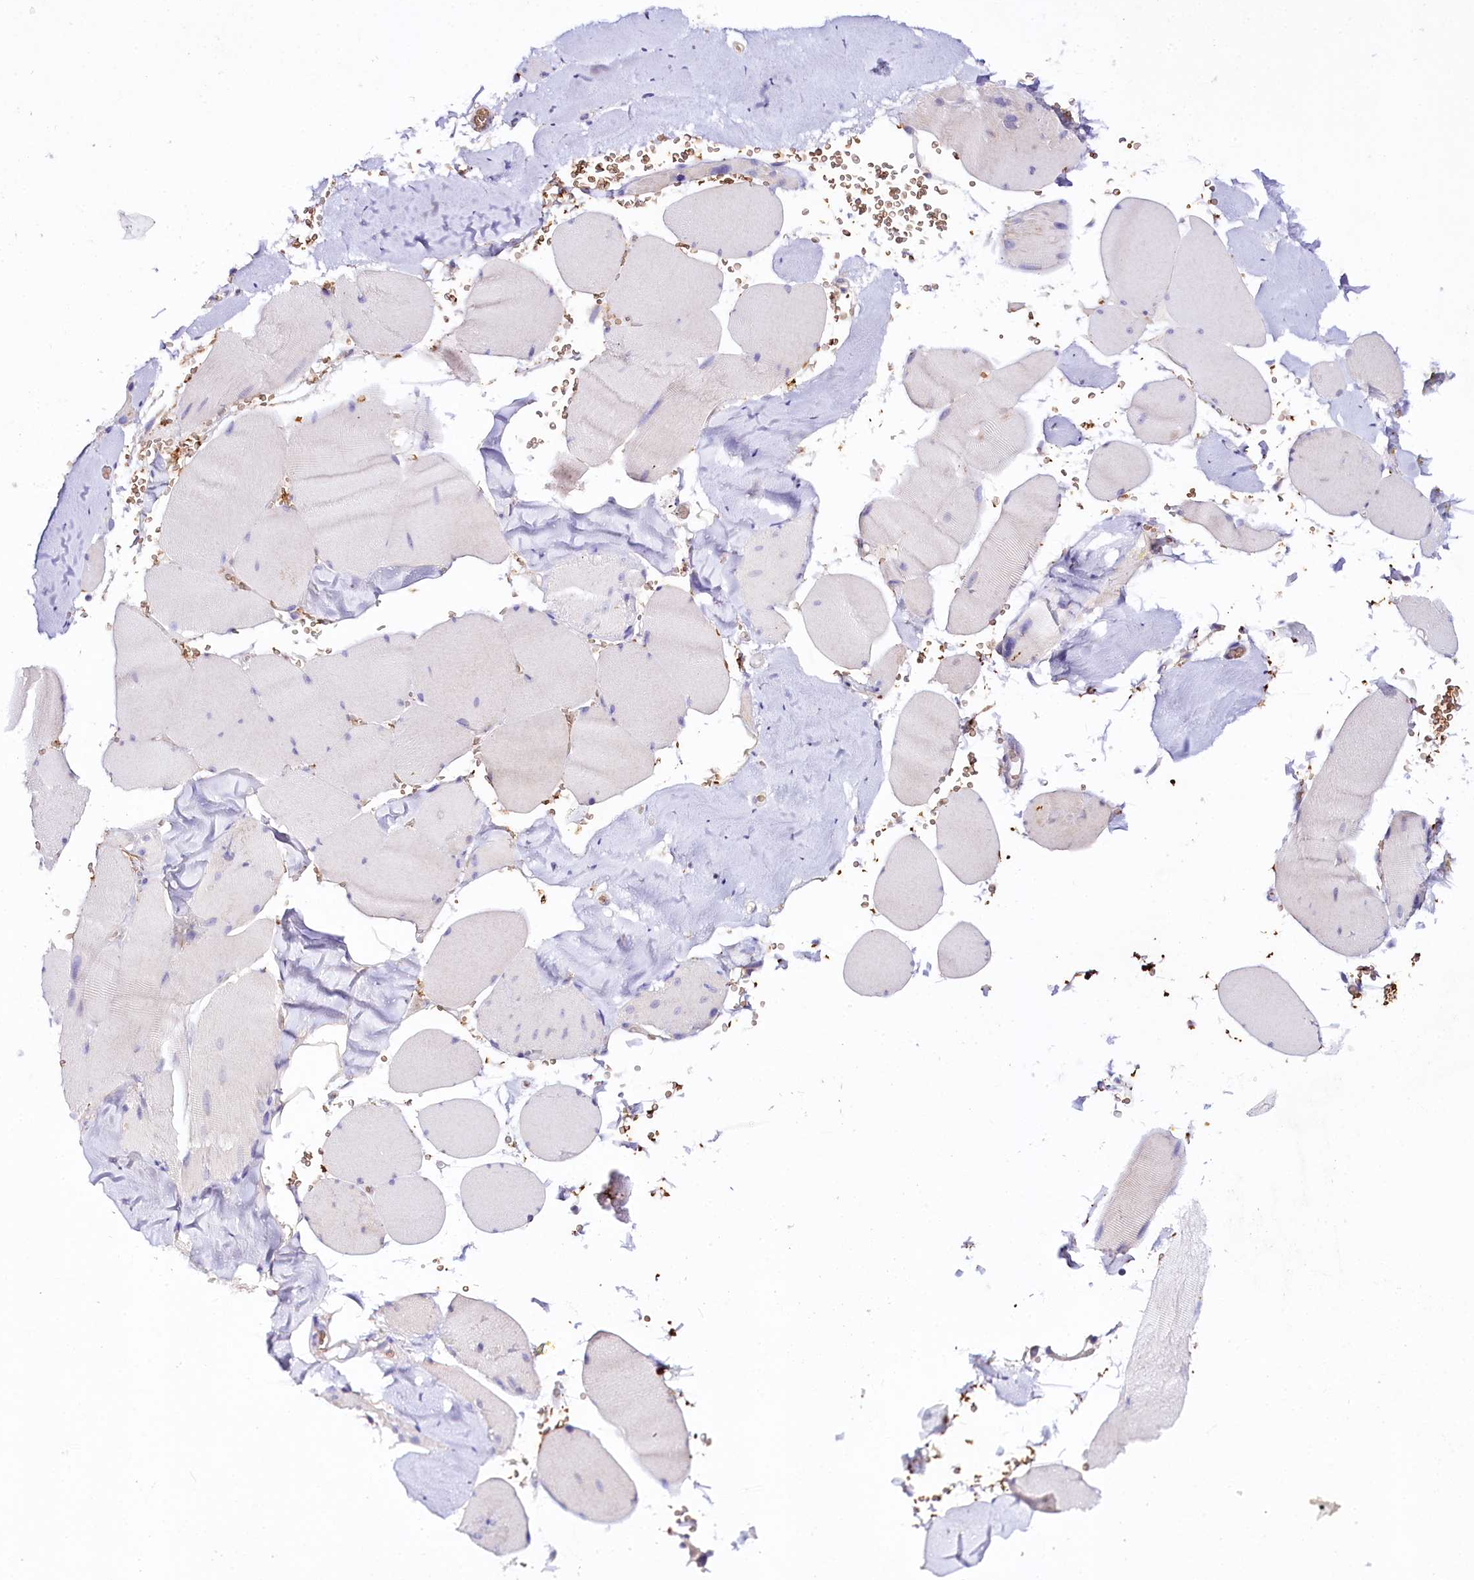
{"staining": {"intensity": "negative", "quantity": "none", "location": "none"}, "tissue": "skeletal muscle", "cell_type": "Myocytes", "image_type": "normal", "snomed": [{"axis": "morphology", "description": "Normal tissue, NOS"}, {"axis": "topography", "description": "Skeletal muscle"}, {"axis": "topography", "description": "Head-Neck"}], "caption": "IHC image of normal skeletal muscle: human skeletal muscle stained with DAB displays no significant protein expression in myocytes.", "gene": "CEP295", "patient": {"sex": "male", "age": 66}}